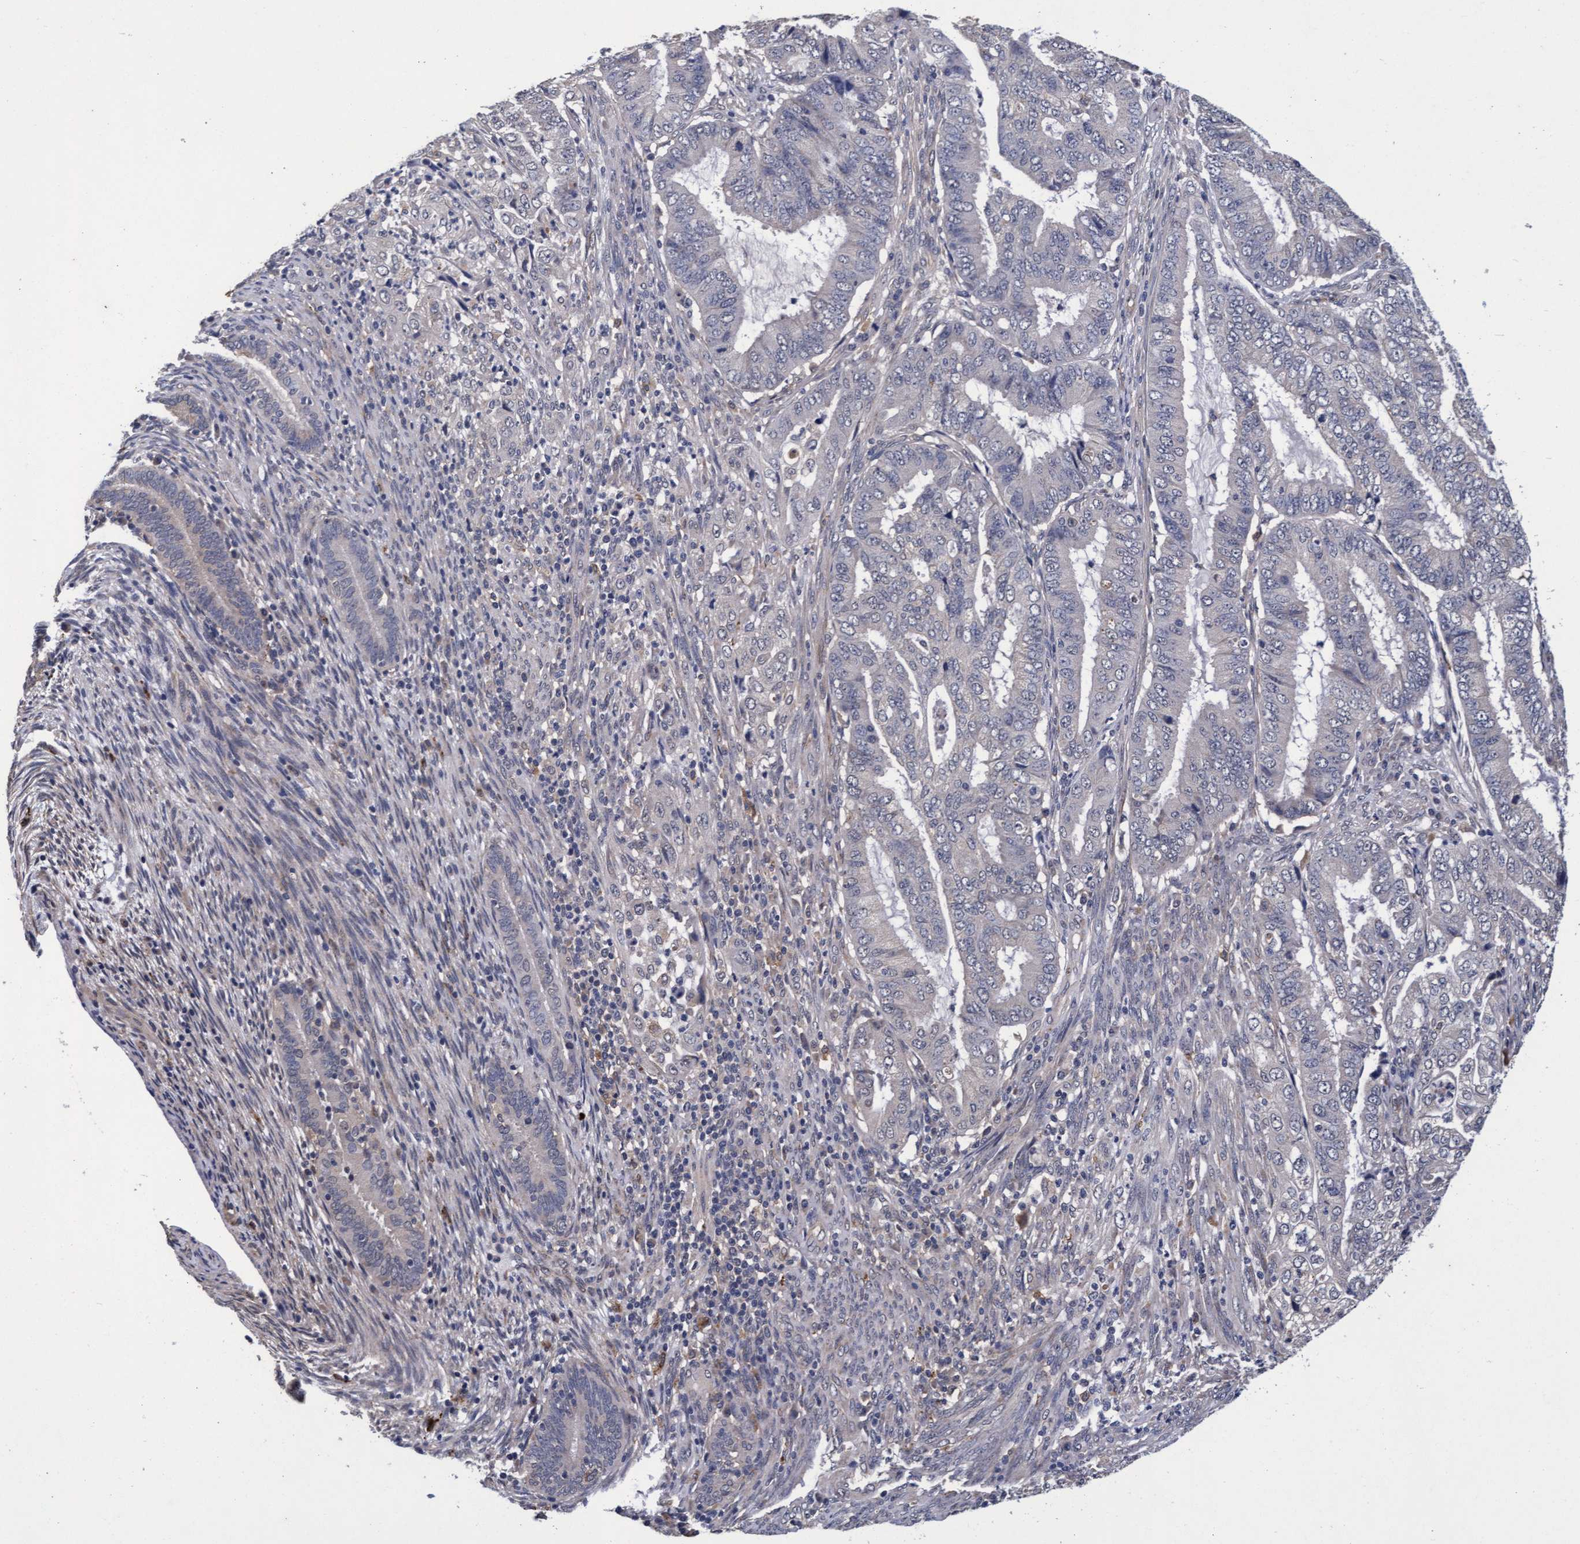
{"staining": {"intensity": "negative", "quantity": "none", "location": "none"}, "tissue": "endometrial cancer", "cell_type": "Tumor cells", "image_type": "cancer", "snomed": [{"axis": "morphology", "description": "Adenocarcinoma, NOS"}, {"axis": "topography", "description": "Endometrium"}], "caption": "This is an immunohistochemistry (IHC) image of human endometrial cancer (adenocarcinoma). There is no positivity in tumor cells.", "gene": "CPQ", "patient": {"sex": "female", "age": 51}}